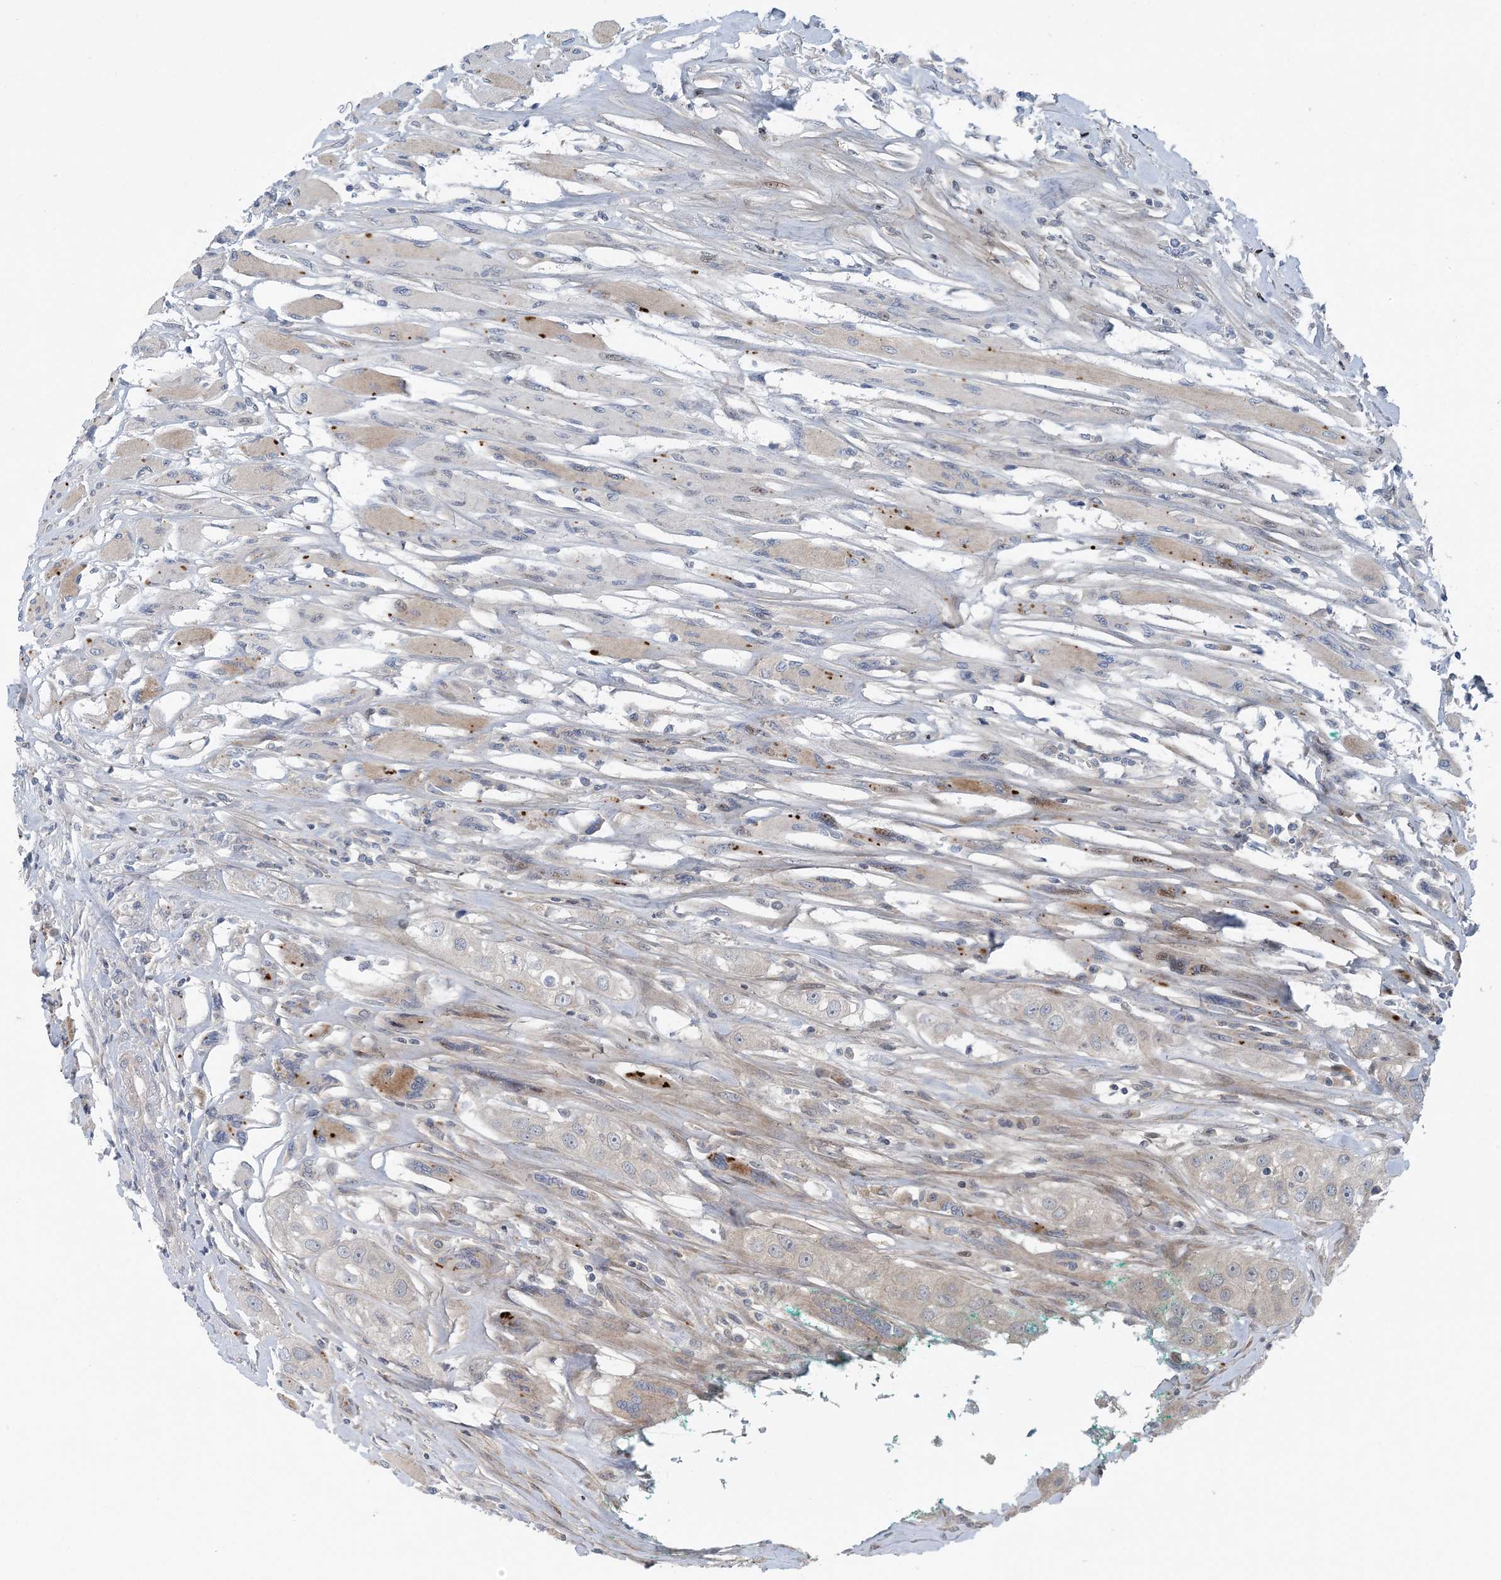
{"staining": {"intensity": "weak", "quantity": "<25%", "location": "cytoplasmic/membranous"}, "tissue": "head and neck cancer", "cell_type": "Tumor cells", "image_type": "cancer", "snomed": [{"axis": "morphology", "description": "Normal tissue, NOS"}, {"axis": "morphology", "description": "Squamous cell carcinoma, NOS"}, {"axis": "topography", "description": "Skeletal muscle"}, {"axis": "topography", "description": "Head-Neck"}], "caption": "Tumor cells show no significant expression in head and neck cancer (squamous cell carcinoma). (Immunohistochemistry, brightfield microscopy, high magnification).", "gene": "HIKESHI", "patient": {"sex": "male", "age": 51}}